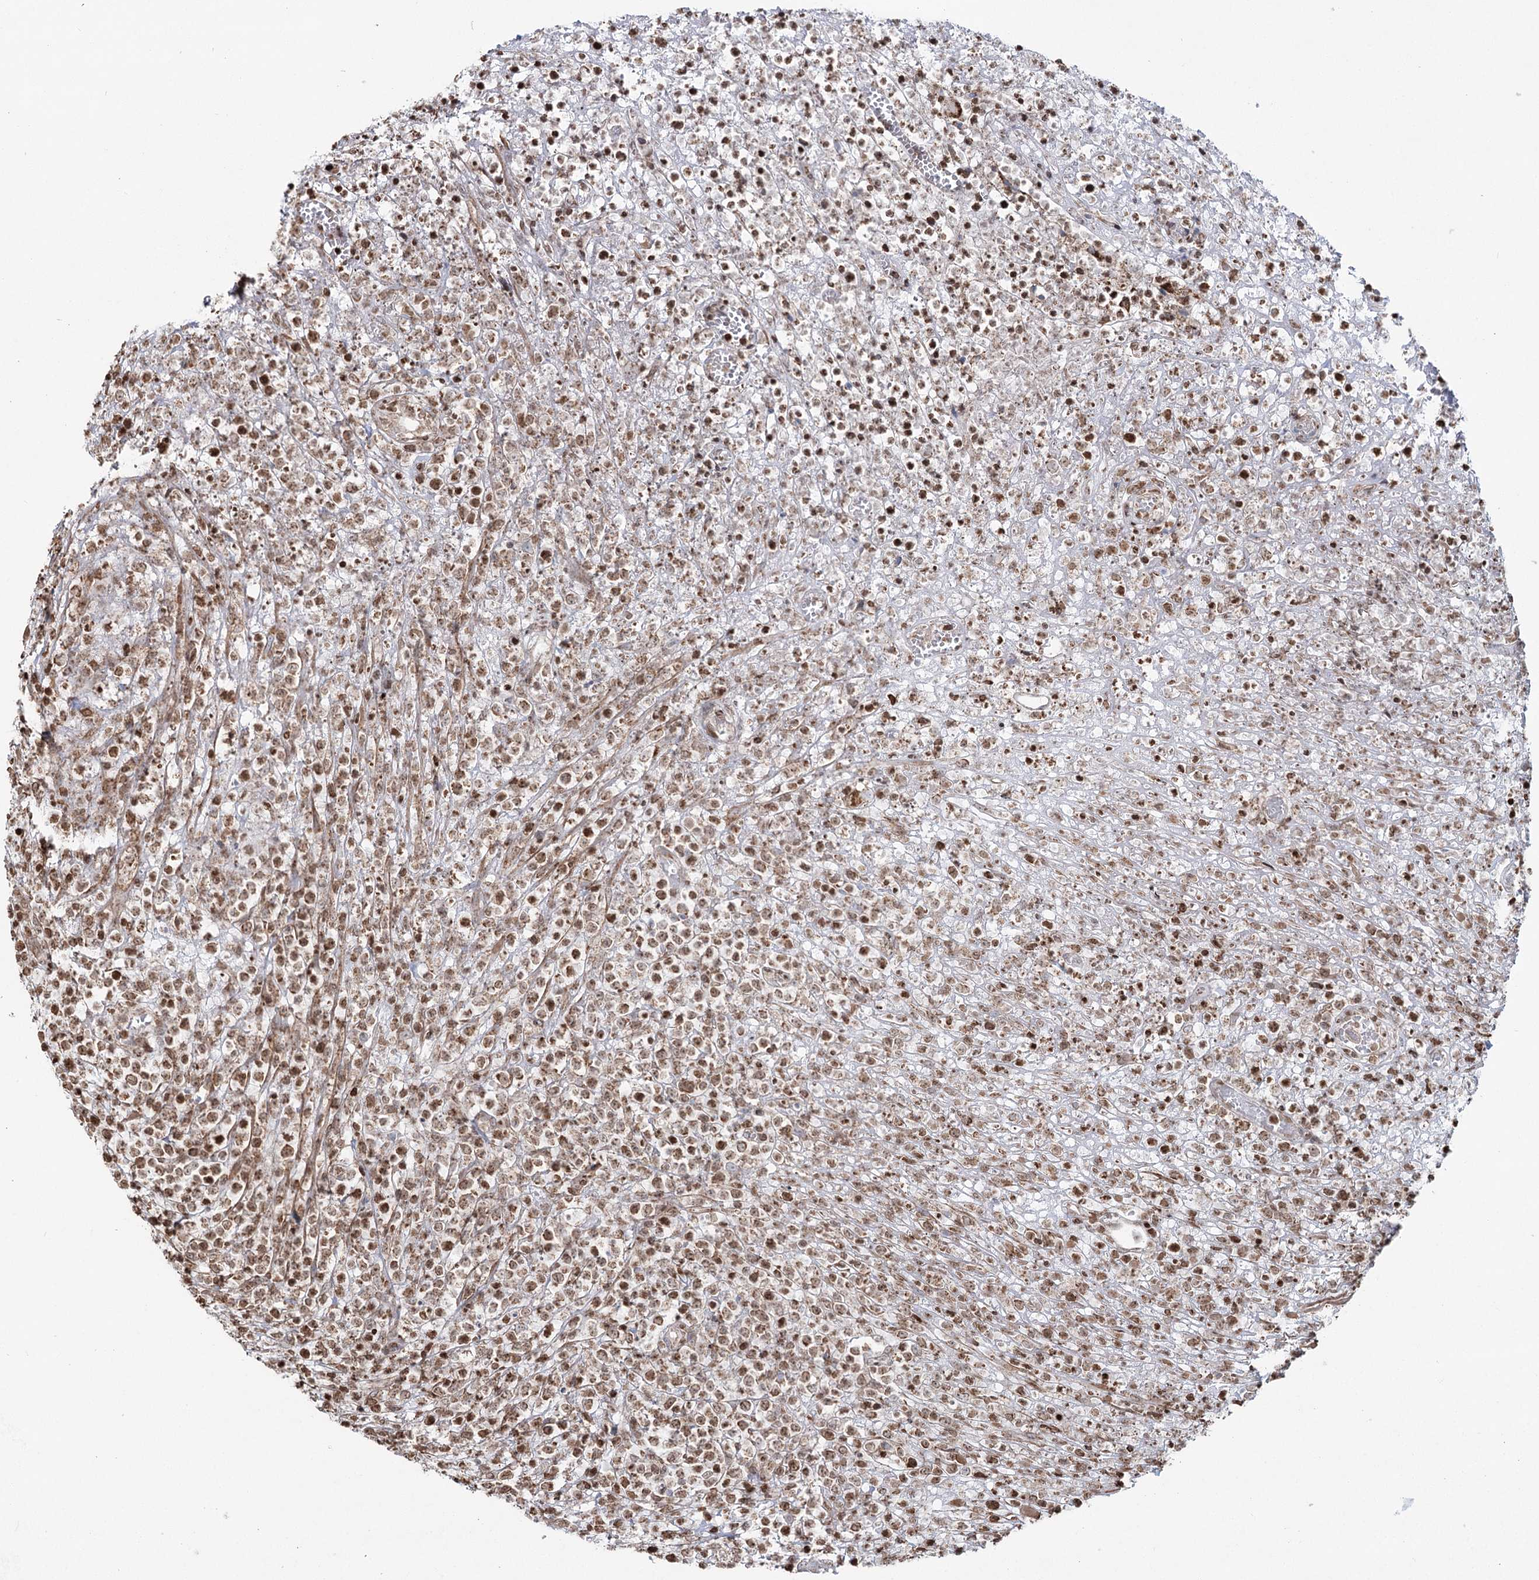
{"staining": {"intensity": "moderate", "quantity": ">75%", "location": "cytoplasmic/membranous,nuclear"}, "tissue": "lymphoma", "cell_type": "Tumor cells", "image_type": "cancer", "snomed": [{"axis": "morphology", "description": "Malignant lymphoma, non-Hodgkin's type, High grade"}, {"axis": "topography", "description": "Colon"}], "caption": "A brown stain highlights moderate cytoplasmic/membranous and nuclear staining of a protein in human high-grade malignant lymphoma, non-Hodgkin's type tumor cells.", "gene": "PDHX", "patient": {"sex": "female", "age": 53}}